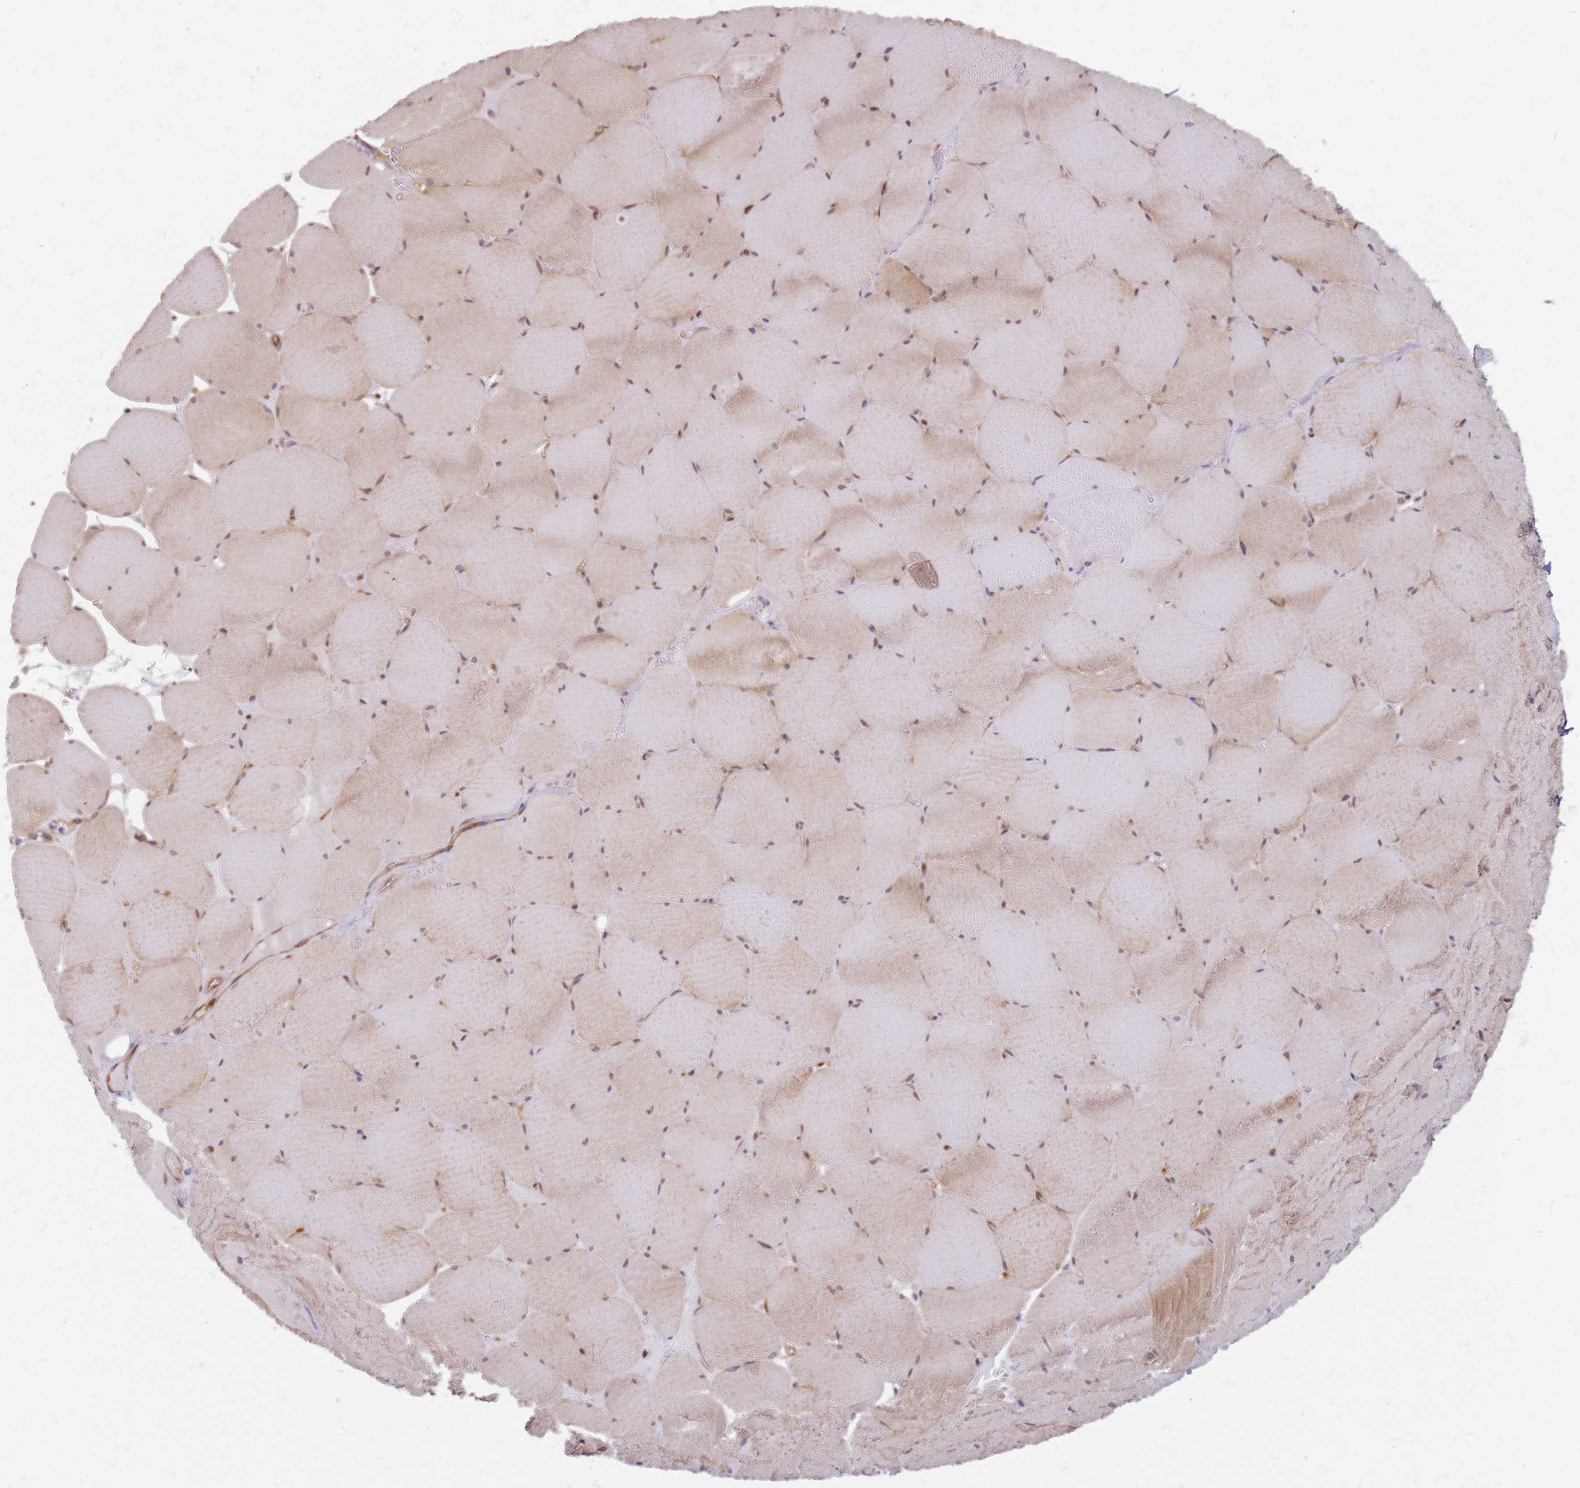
{"staining": {"intensity": "moderate", "quantity": "25%-75%", "location": "cytoplasmic/membranous"}, "tissue": "skeletal muscle", "cell_type": "Myocytes", "image_type": "normal", "snomed": [{"axis": "morphology", "description": "Normal tissue, NOS"}, {"axis": "topography", "description": "Skeletal muscle"}, {"axis": "topography", "description": "Head-Neck"}], "caption": "DAB (3,3'-diaminobenzidine) immunohistochemical staining of benign skeletal muscle demonstrates moderate cytoplasmic/membranous protein positivity in approximately 25%-75% of myocytes.", "gene": "HDX", "patient": {"sex": "male", "age": 66}}